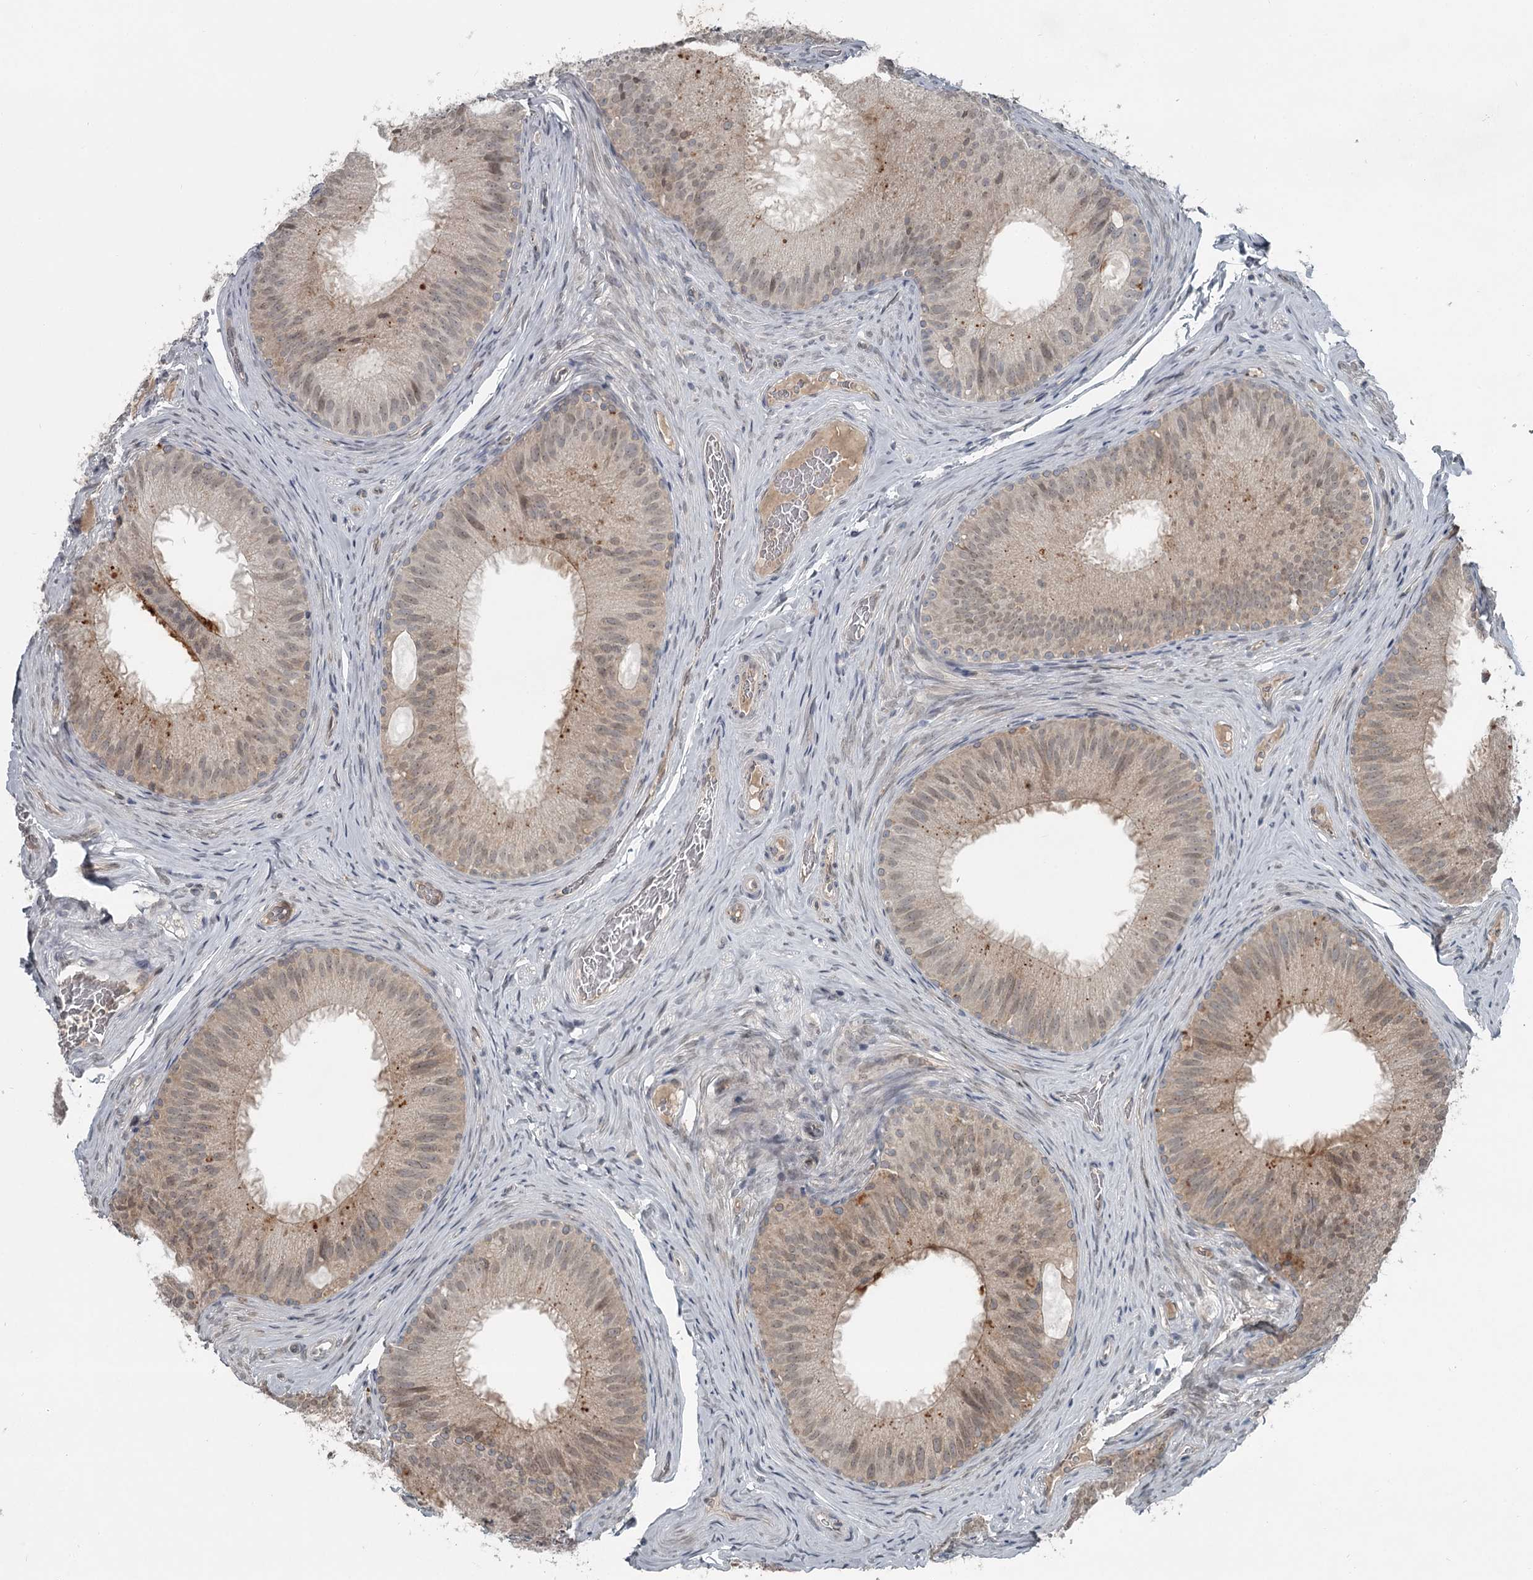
{"staining": {"intensity": "moderate", "quantity": "<25%", "location": "cytoplasmic/membranous,nuclear"}, "tissue": "epididymis", "cell_type": "Glandular cells", "image_type": "normal", "snomed": [{"axis": "morphology", "description": "Normal tissue, NOS"}, {"axis": "topography", "description": "Epididymis"}], "caption": "The immunohistochemical stain highlights moderate cytoplasmic/membranous,nuclear positivity in glandular cells of normal epididymis. (Stains: DAB in brown, nuclei in blue, Microscopy: brightfield microscopy at high magnification).", "gene": "SLC39A8", "patient": {"sex": "male", "age": 34}}